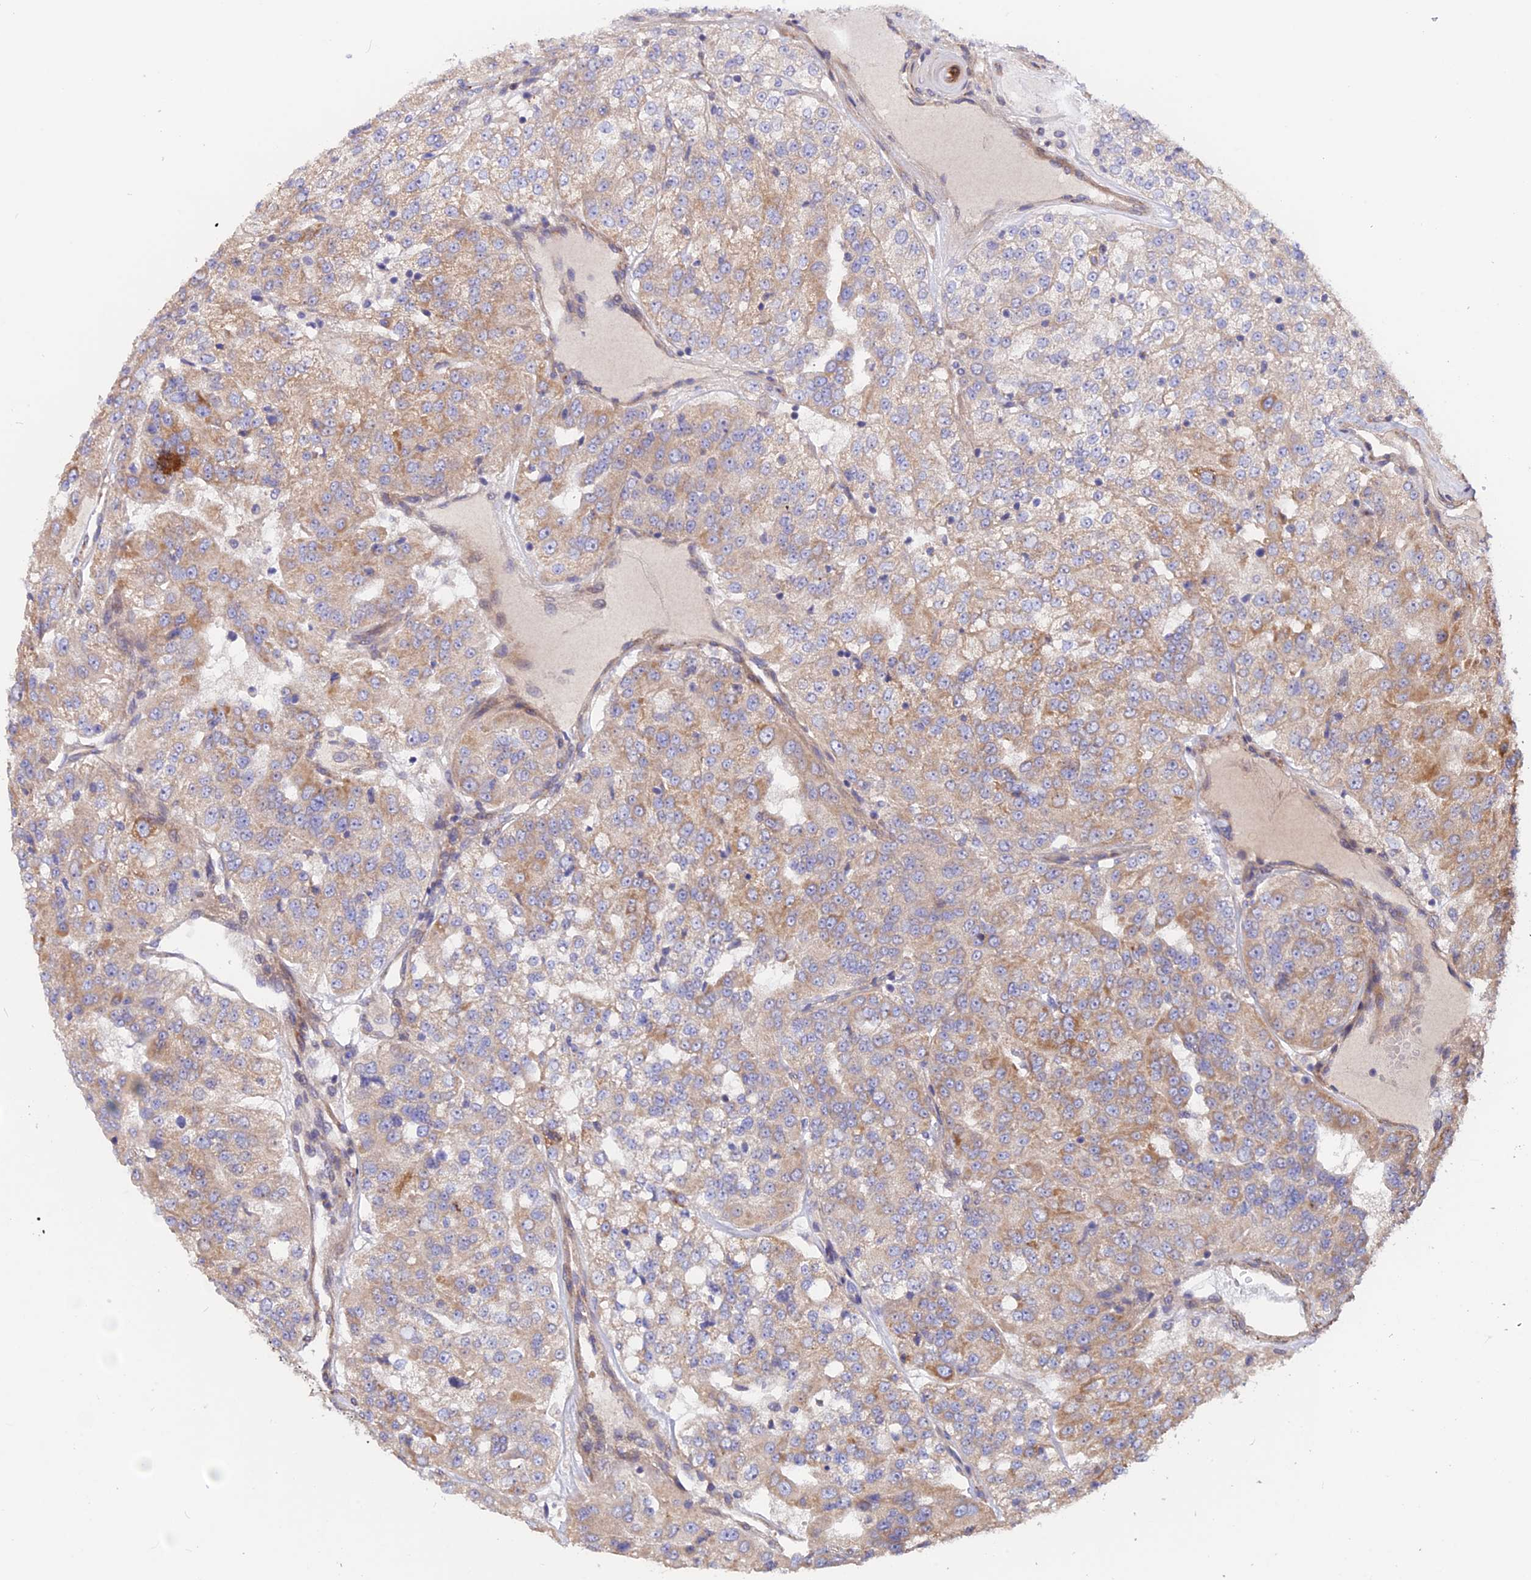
{"staining": {"intensity": "moderate", "quantity": "25%-75%", "location": "cytoplasmic/membranous"}, "tissue": "renal cancer", "cell_type": "Tumor cells", "image_type": "cancer", "snomed": [{"axis": "morphology", "description": "Adenocarcinoma, NOS"}, {"axis": "topography", "description": "Kidney"}], "caption": "This histopathology image demonstrates renal cancer stained with immunohistochemistry to label a protein in brown. The cytoplasmic/membranous of tumor cells show moderate positivity for the protein. Nuclei are counter-stained blue.", "gene": "HYCC1", "patient": {"sex": "female", "age": 63}}